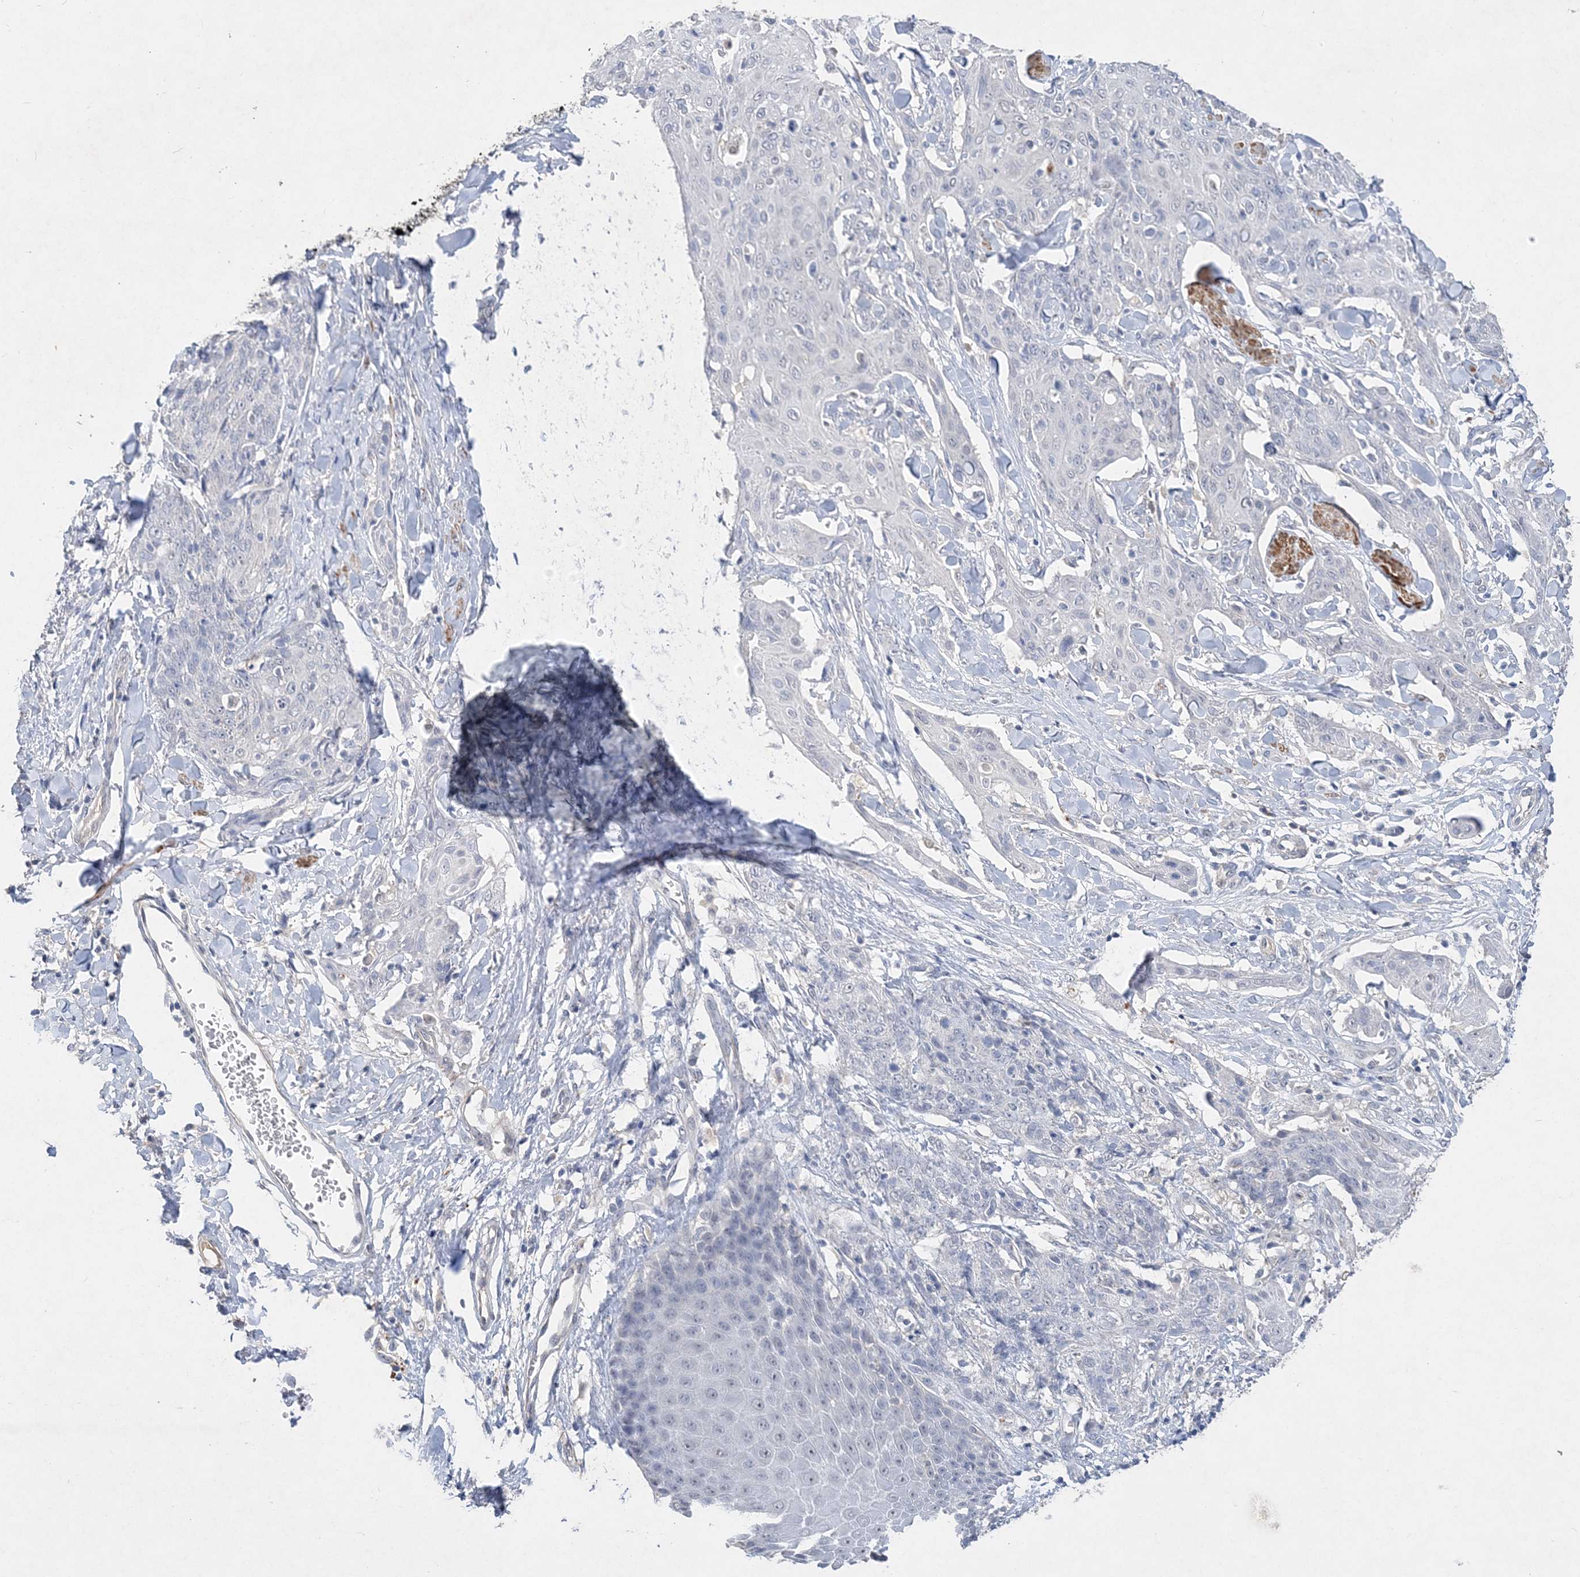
{"staining": {"intensity": "negative", "quantity": "none", "location": "none"}, "tissue": "skin cancer", "cell_type": "Tumor cells", "image_type": "cancer", "snomed": [{"axis": "morphology", "description": "Squamous cell carcinoma, NOS"}, {"axis": "topography", "description": "Skin"}, {"axis": "topography", "description": "Vulva"}], "caption": "The histopathology image reveals no significant positivity in tumor cells of squamous cell carcinoma (skin).", "gene": "C11orf58", "patient": {"sex": "female", "age": 85}}